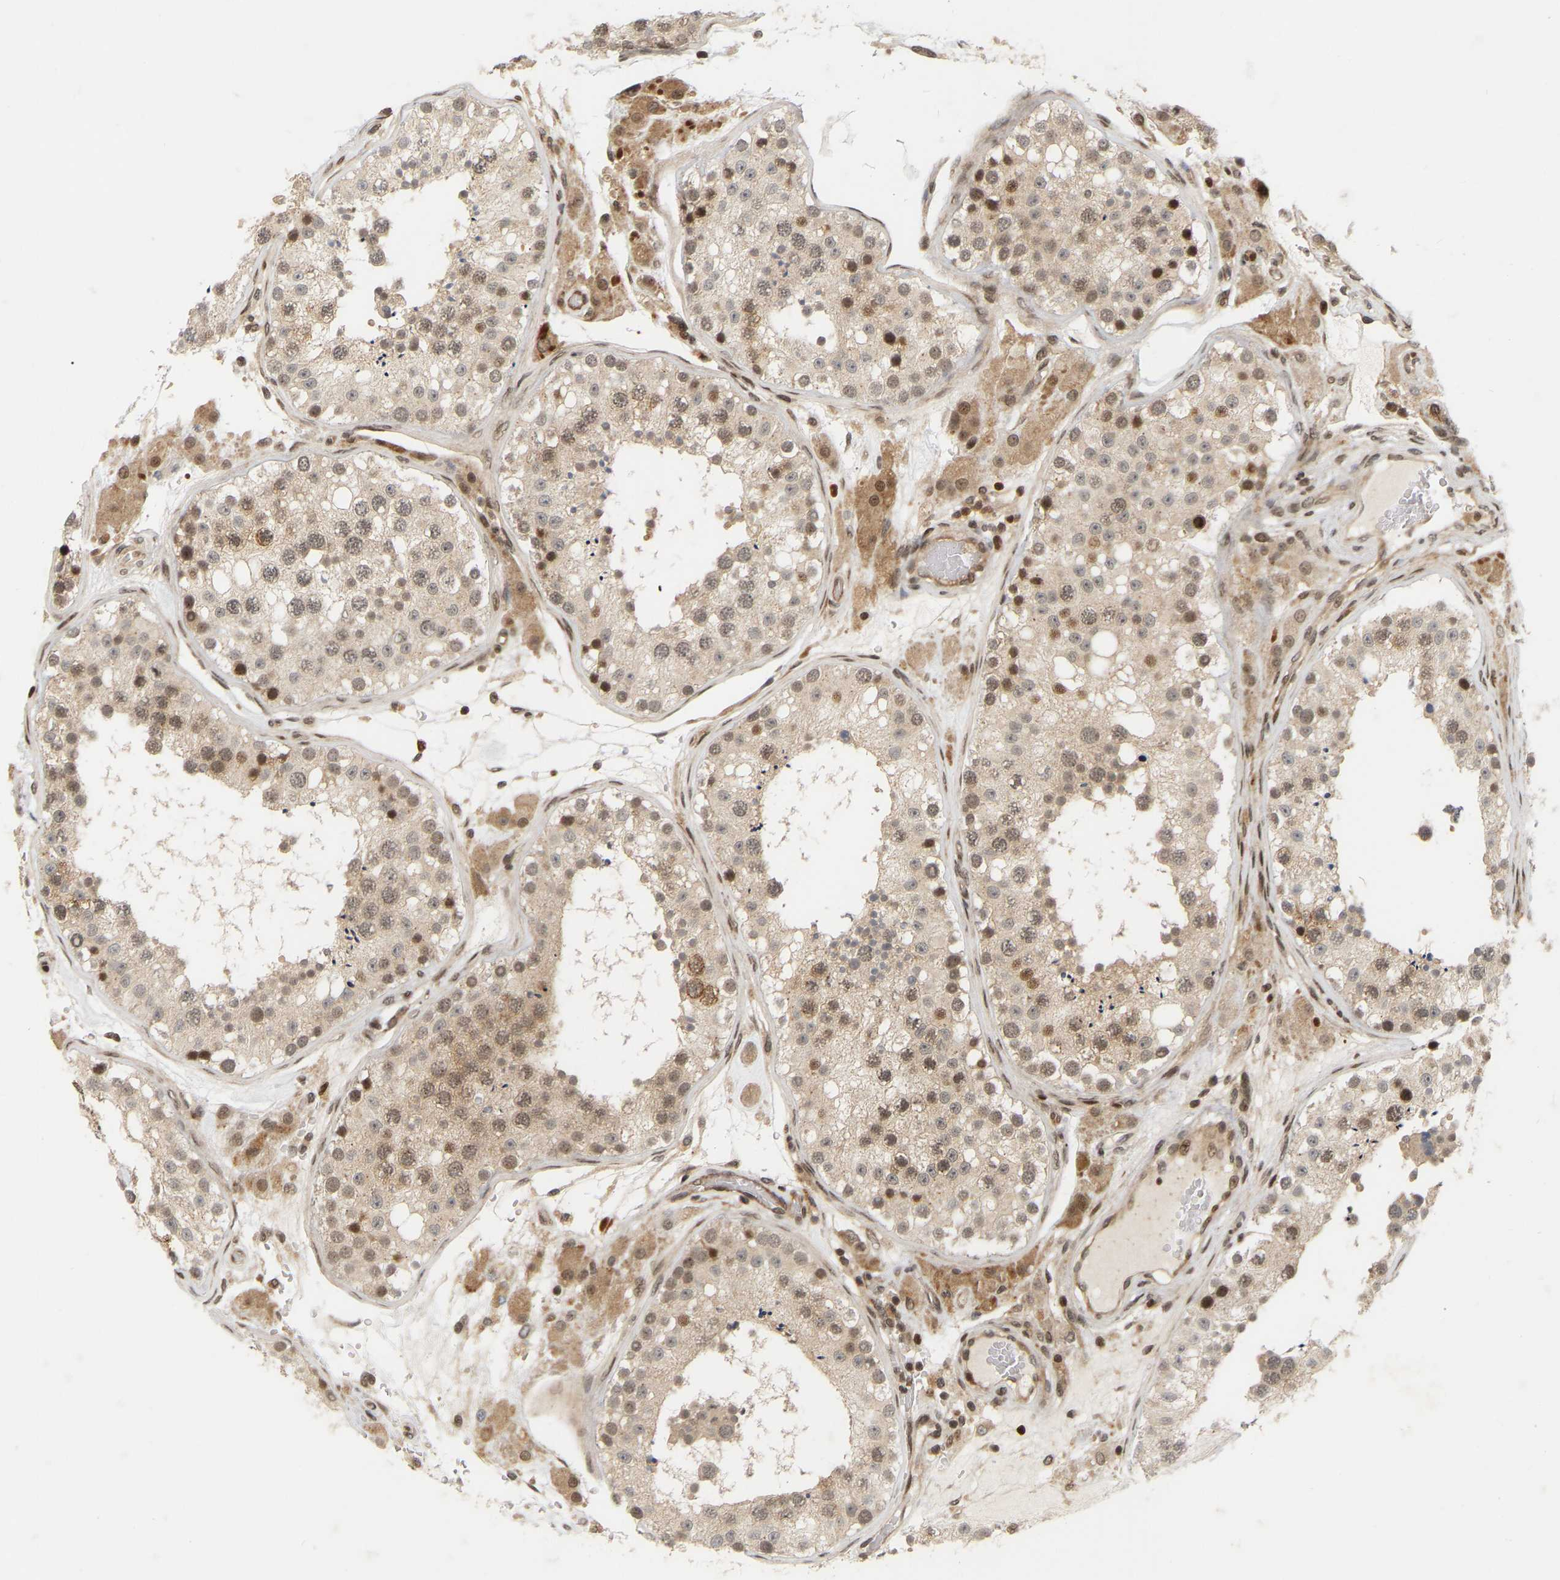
{"staining": {"intensity": "weak", "quantity": ">75%", "location": "cytoplasmic/membranous"}, "tissue": "testis", "cell_type": "Cells in seminiferous ducts", "image_type": "normal", "snomed": [{"axis": "morphology", "description": "Normal tissue, NOS"}, {"axis": "topography", "description": "Testis"}], "caption": "DAB (3,3'-diaminobenzidine) immunohistochemical staining of unremarkable testis displays weak cytoplasmic/membranous protein positivity in approximately >75% of cells in seminiferous ducts.", "gene": "NFE2L2", "patient": {"sex": "male", "age": 26}}